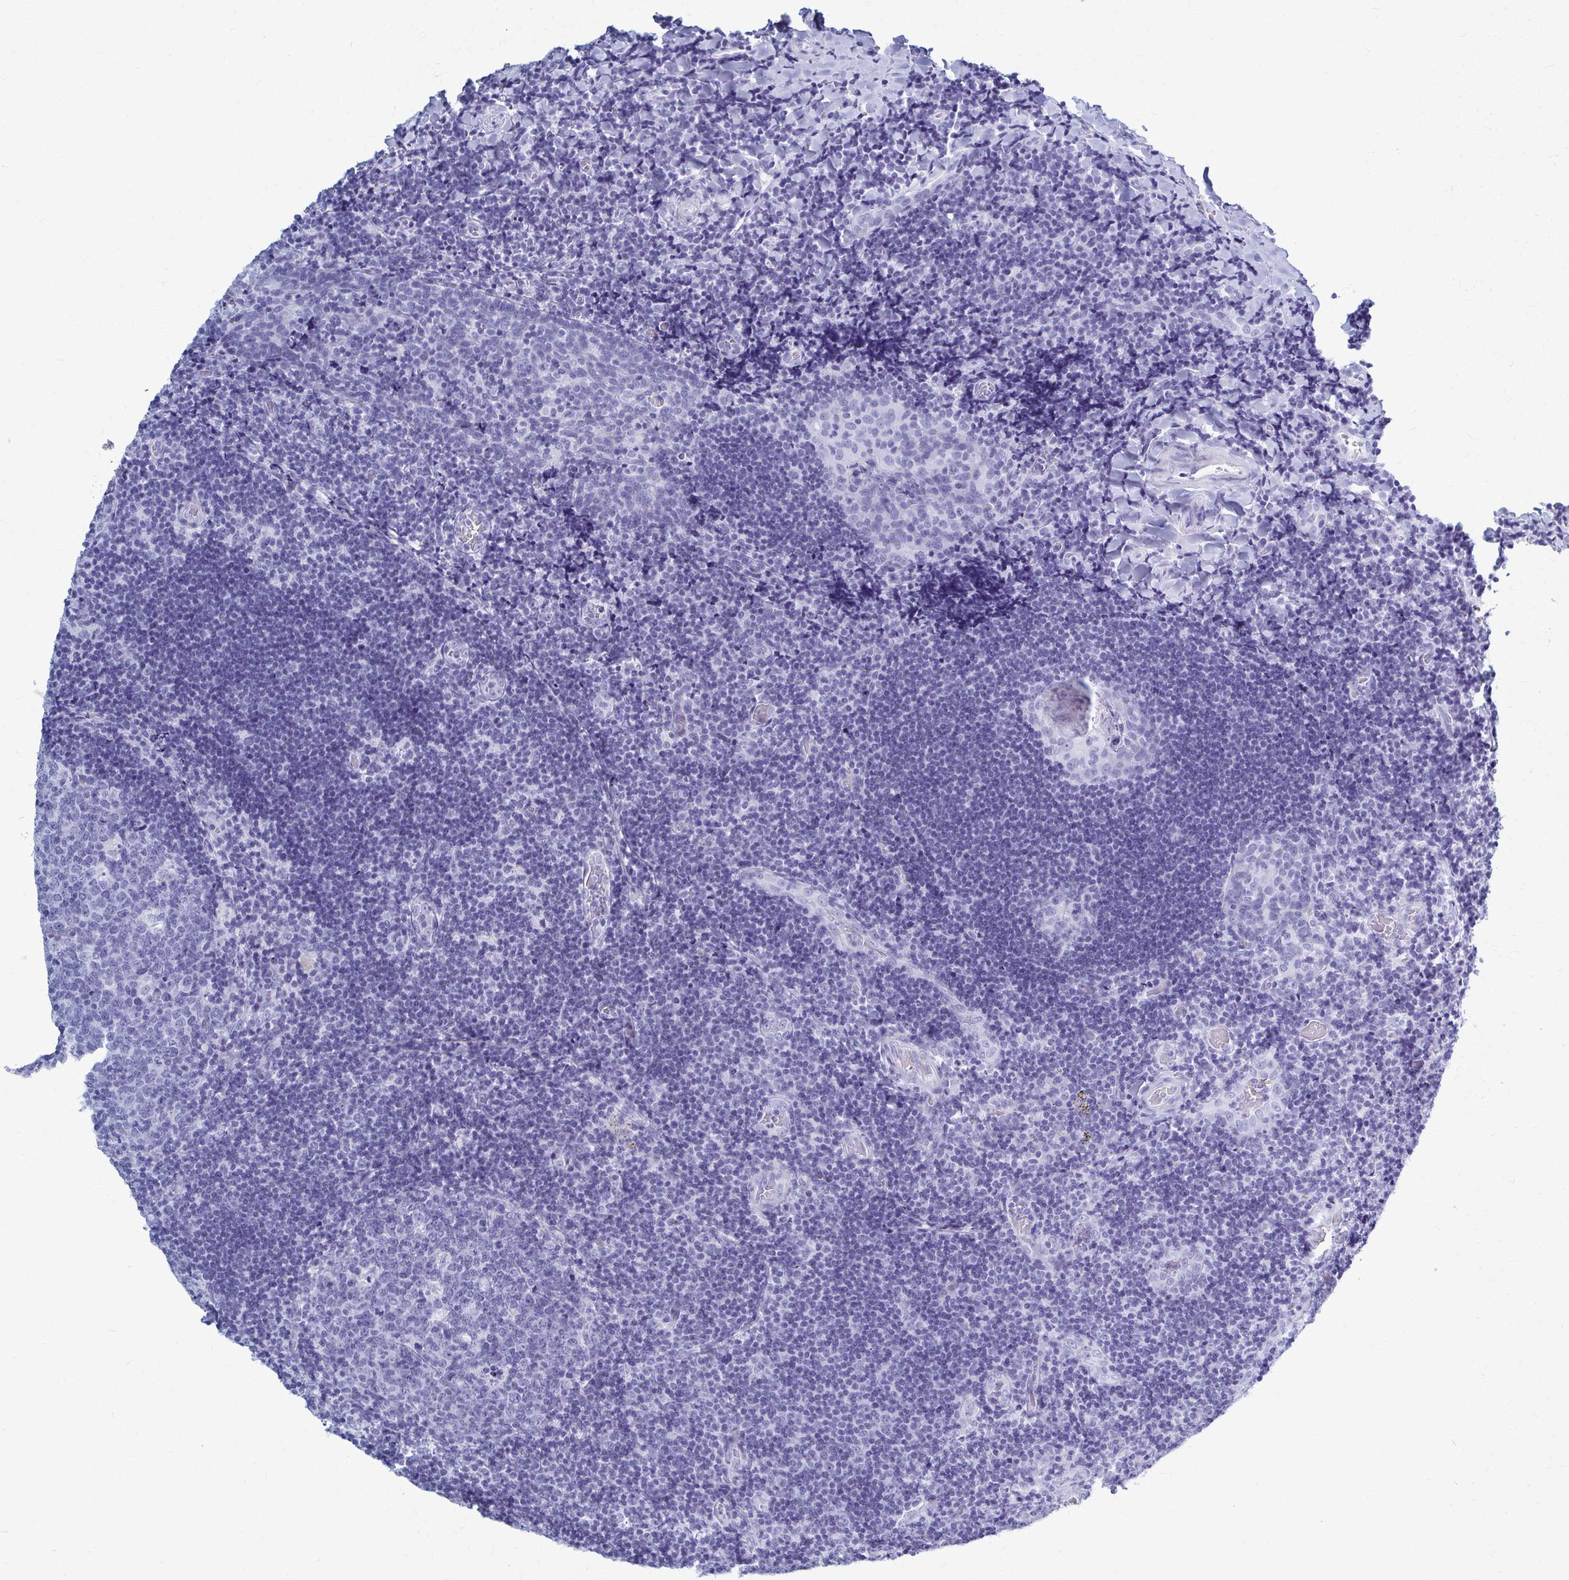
{"staining": {"intensity": "negative", "quantity": "none", "location": "none"}, "tissue": "tonsil", "cell_type": "Germinal center cells", "image_type": "normal", "snomed": [{"axis": "morphology", "description": "Normal tissue, NOS"}, {"axis": "topography", "description": "Tonsil"}], "caption": "IHC of benign tonsil displays no staining in germinal center cells.", "gene": "CELF5", "patient": {"sex": "male", "age": 17}}